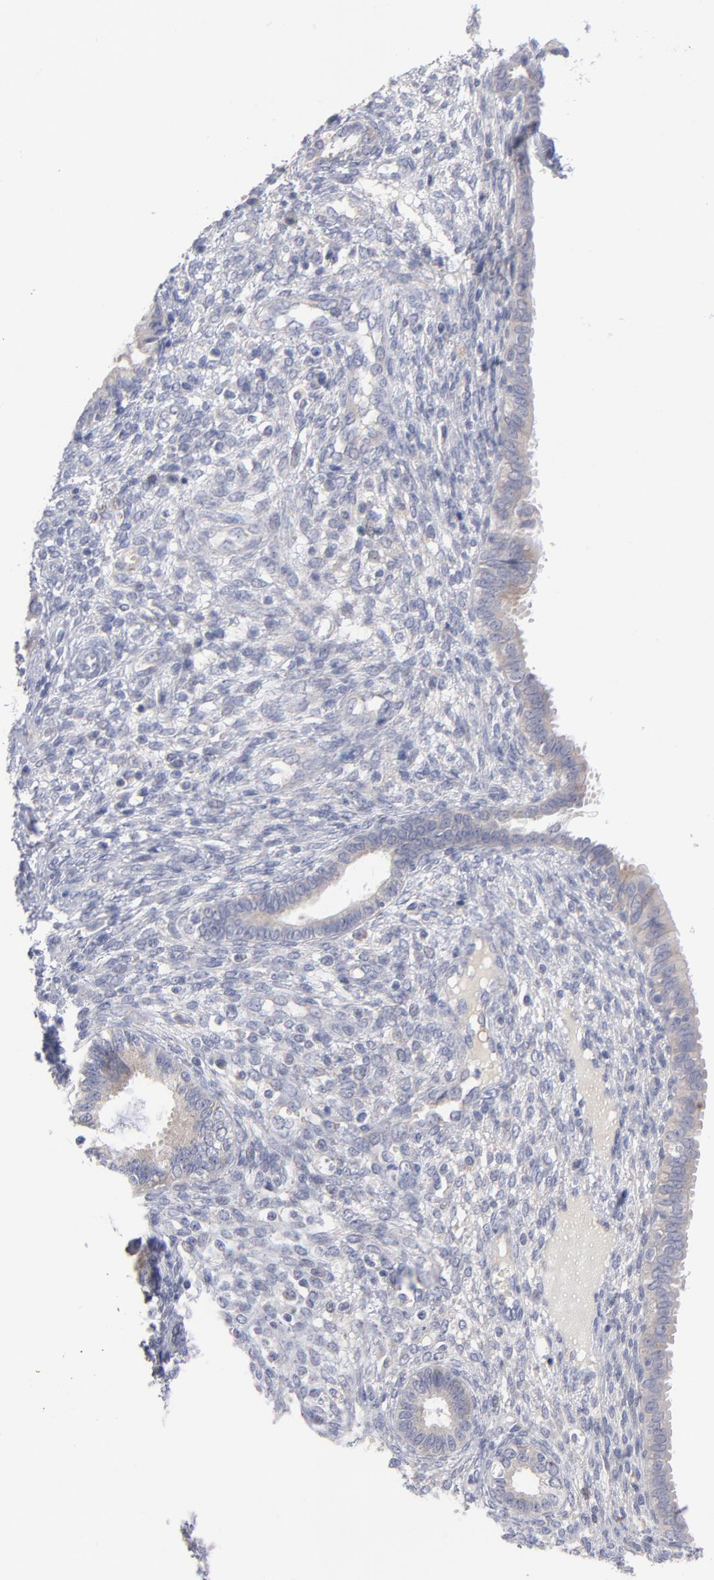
{"staining": {"intensity": "negative", "quantity": "none", "location": "none"}, "tissue": "endometrium", "cell_type": "Cells in endometrial stroma", "image_type": "normal", "snomed": [{"axis": "morphology", "description": "Normal tissue, NOS"}, {"axis": "topography", "description": "Endometrium"}], "caption": "Immunohistochemical staining of benign human endometrium exhibits no significant expression in cells in endometrial stroma. The staining was performed using DAB to visualize the protein expression in brown, while the nuclei were stained in blue with hematoxylin (Magnification: 20x).", "gene": "RPS24", "patient": {"sex": "female", "age": 72}}